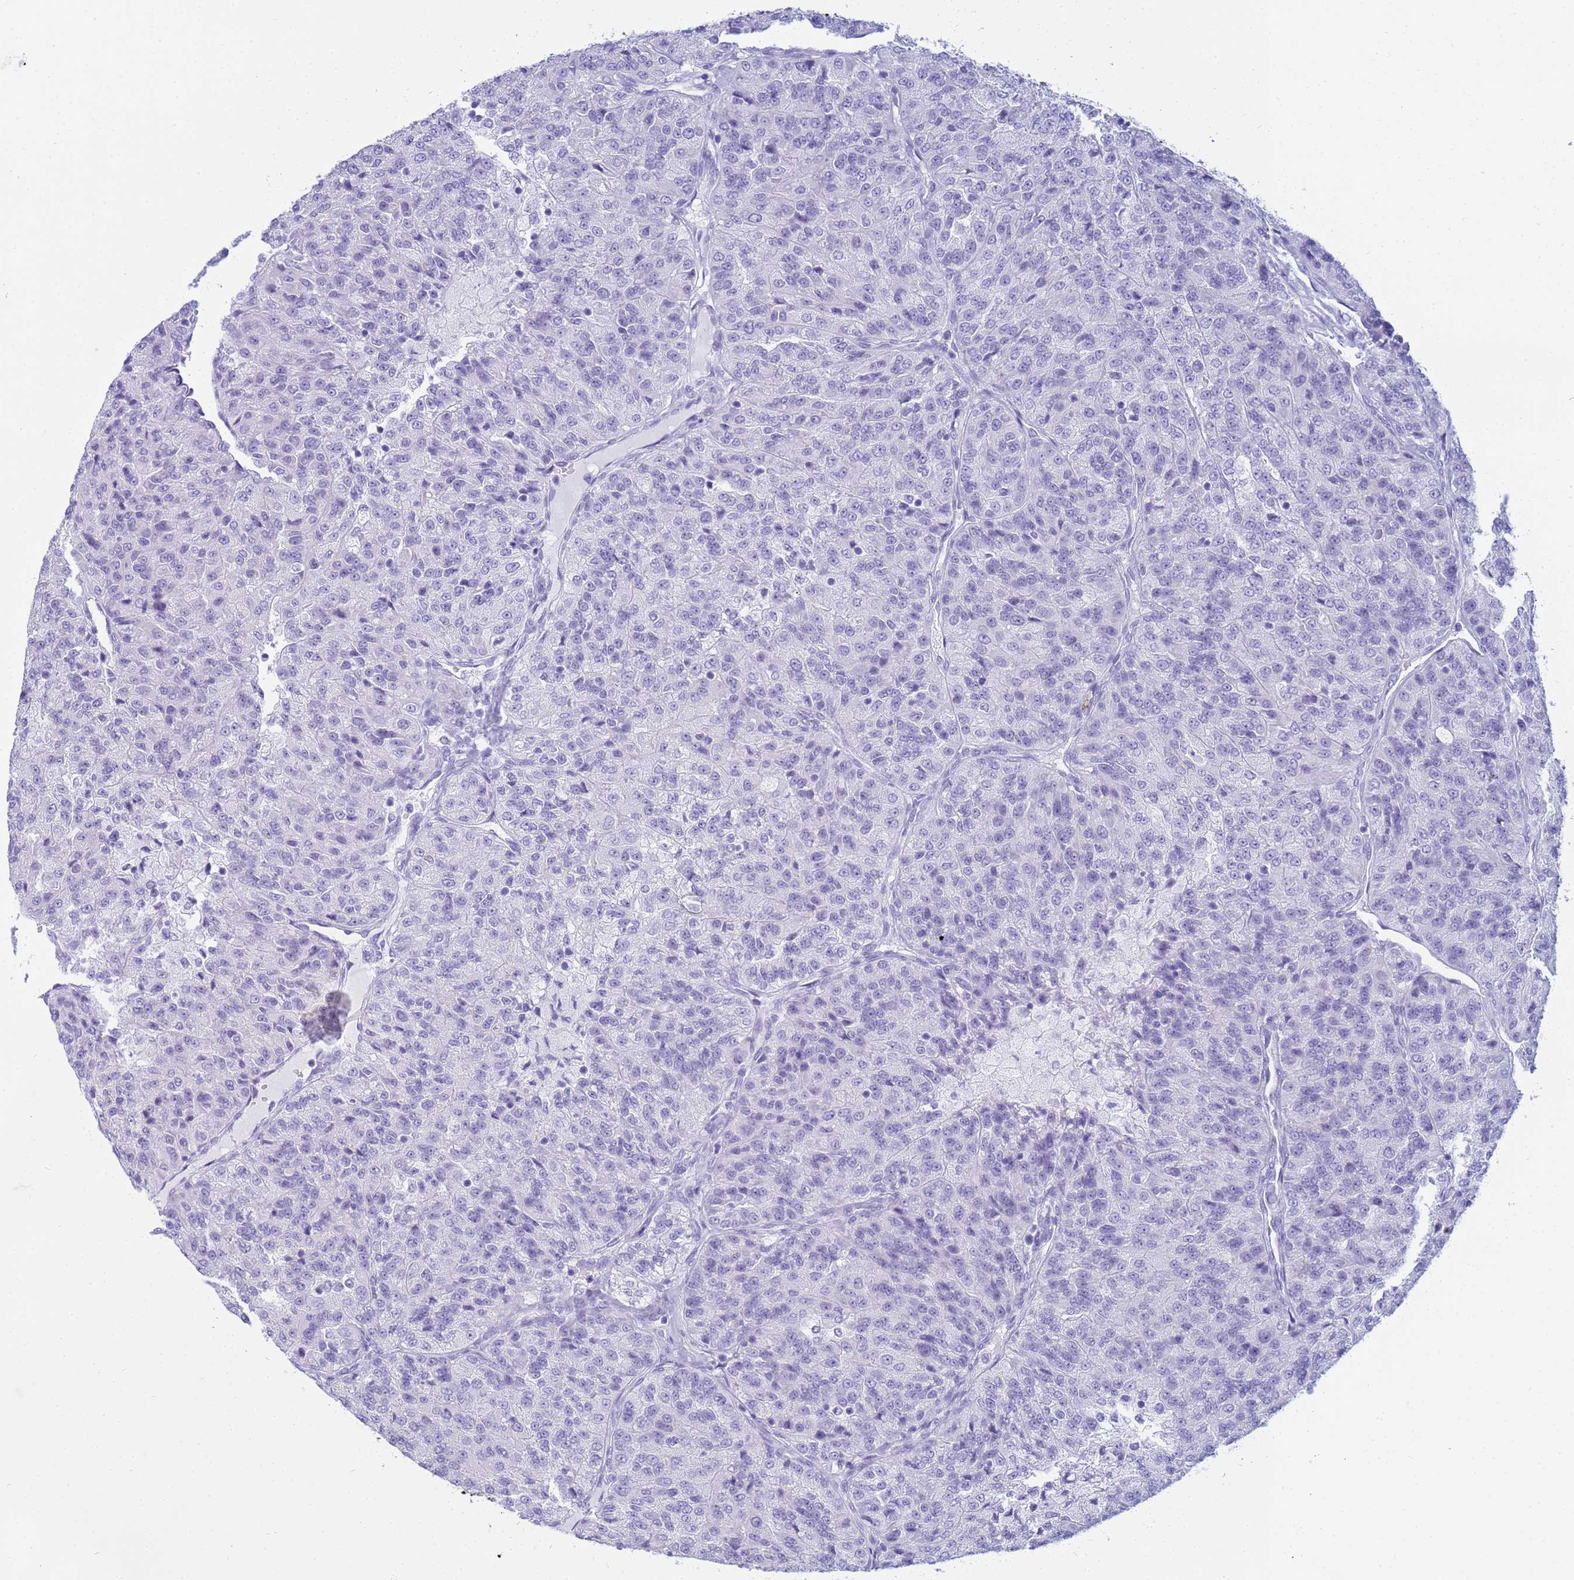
{"staining": {"intensity": "negative", "quantity": "none", "location": "none"}, "tissue": "renal cancer", "cell_type": "Tumor cells", "image_type": "cancer", "snomed": [{"axis": "morphology", "description": "Adenocarcinoma, NOS"}, {"axis": "topography", "description": "Kidney"}], "caption": "Immunohistochemical staining of human adenocarcinoma (renal) reveals no significant expression in tumor cells.", "gene": "SNX20", "patient": {"sex": "female", "age": 63}}